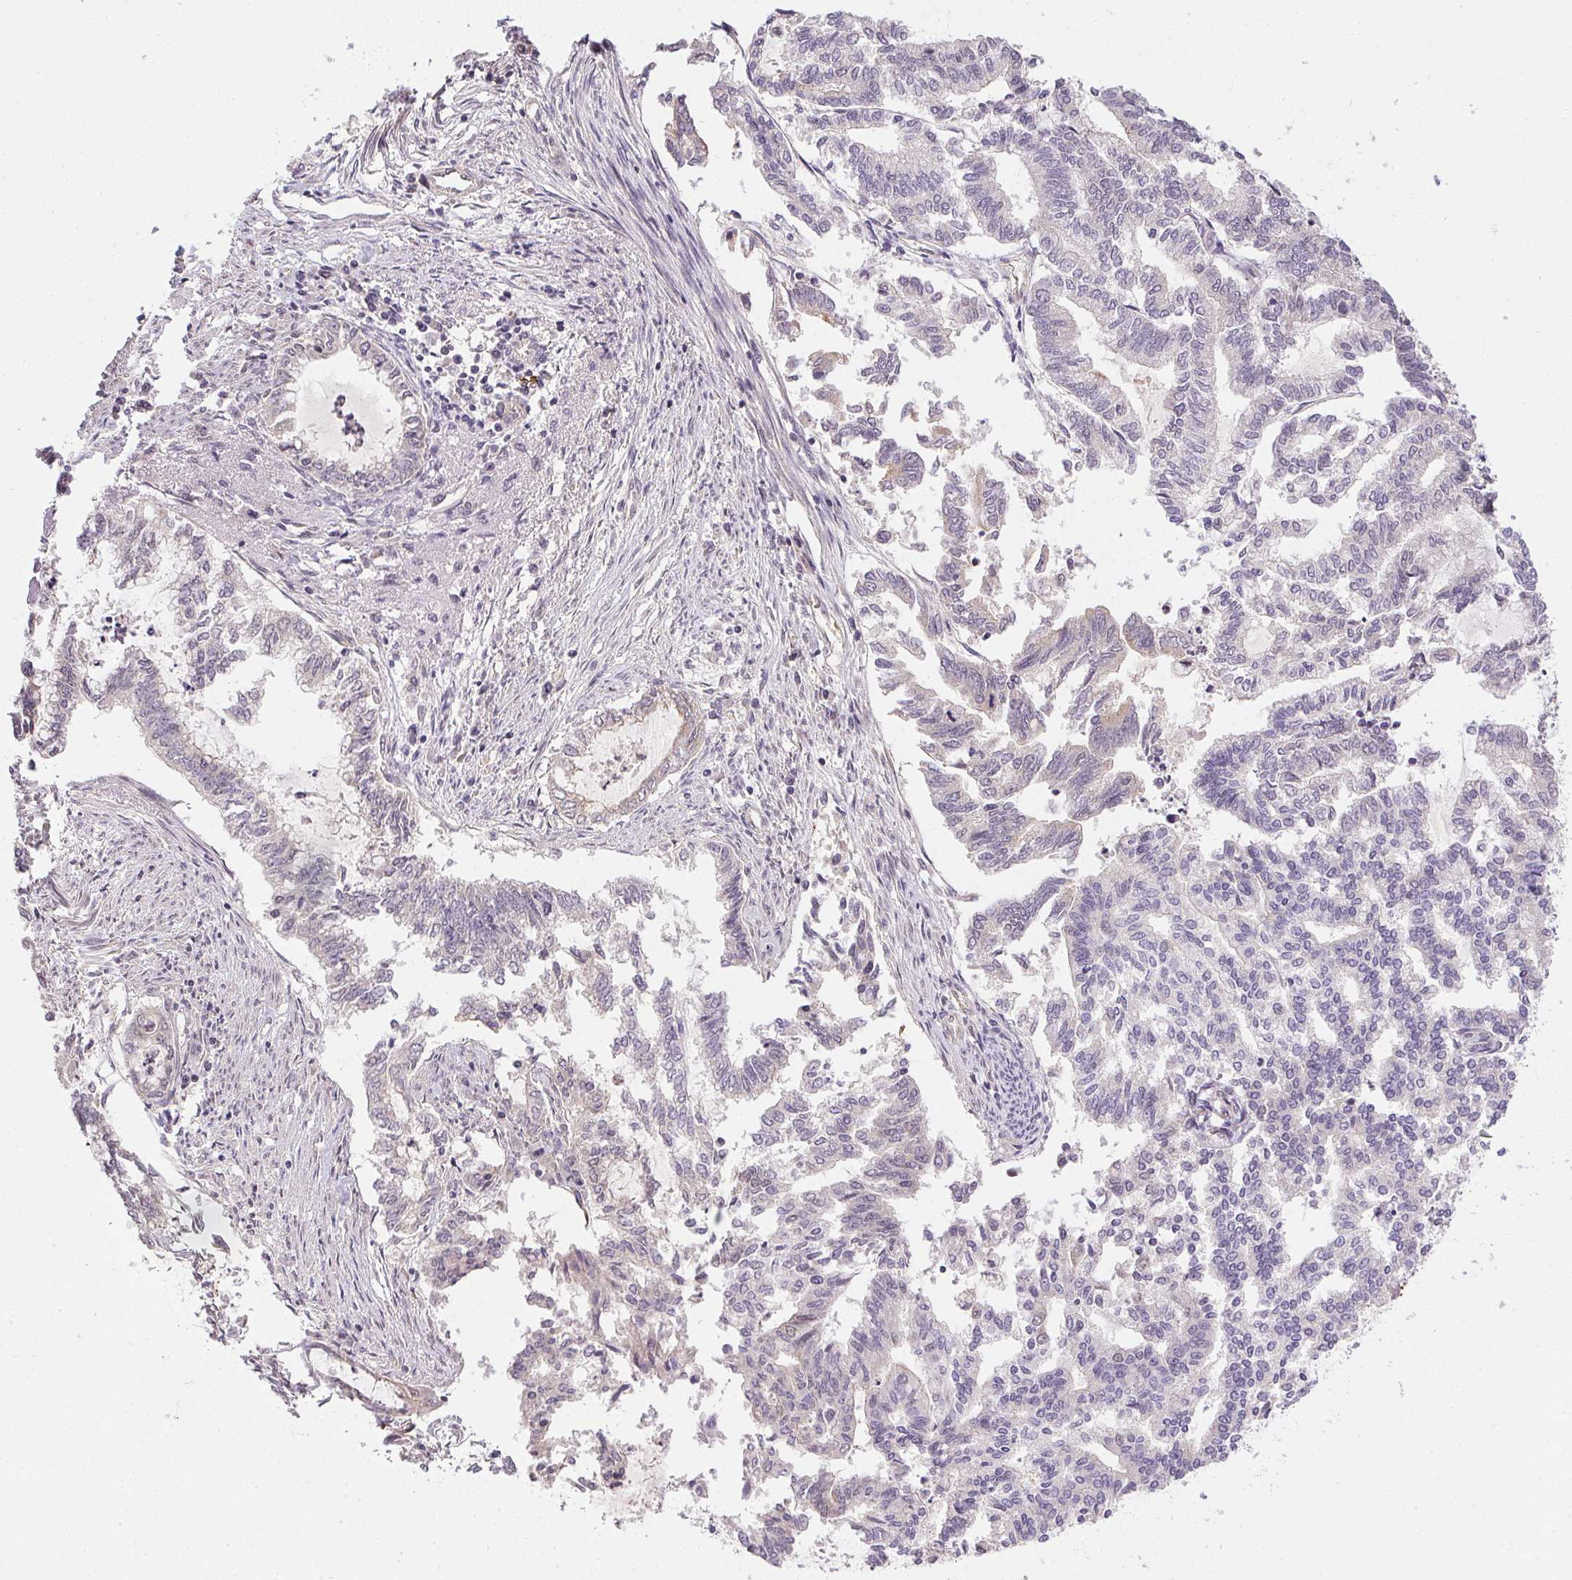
{"staining": {"intensity": "negative", "quantity": "none", "location": "none"}, "tissue": "endometrial cancer", "cell_type": "Tumor cells", "image_type": "cancer", "snomed": [{"axis": "morphology", "description": "Adenocarcinoma, NOS"}, {"axis": "topography", "description": "Endometrium"}], "caption": "Histopathology image shows no significant protein positivity in tumor cells of endometrial cancer.", "gene": "CFAP92", "patient": {"sex": "female", "age": 79}}